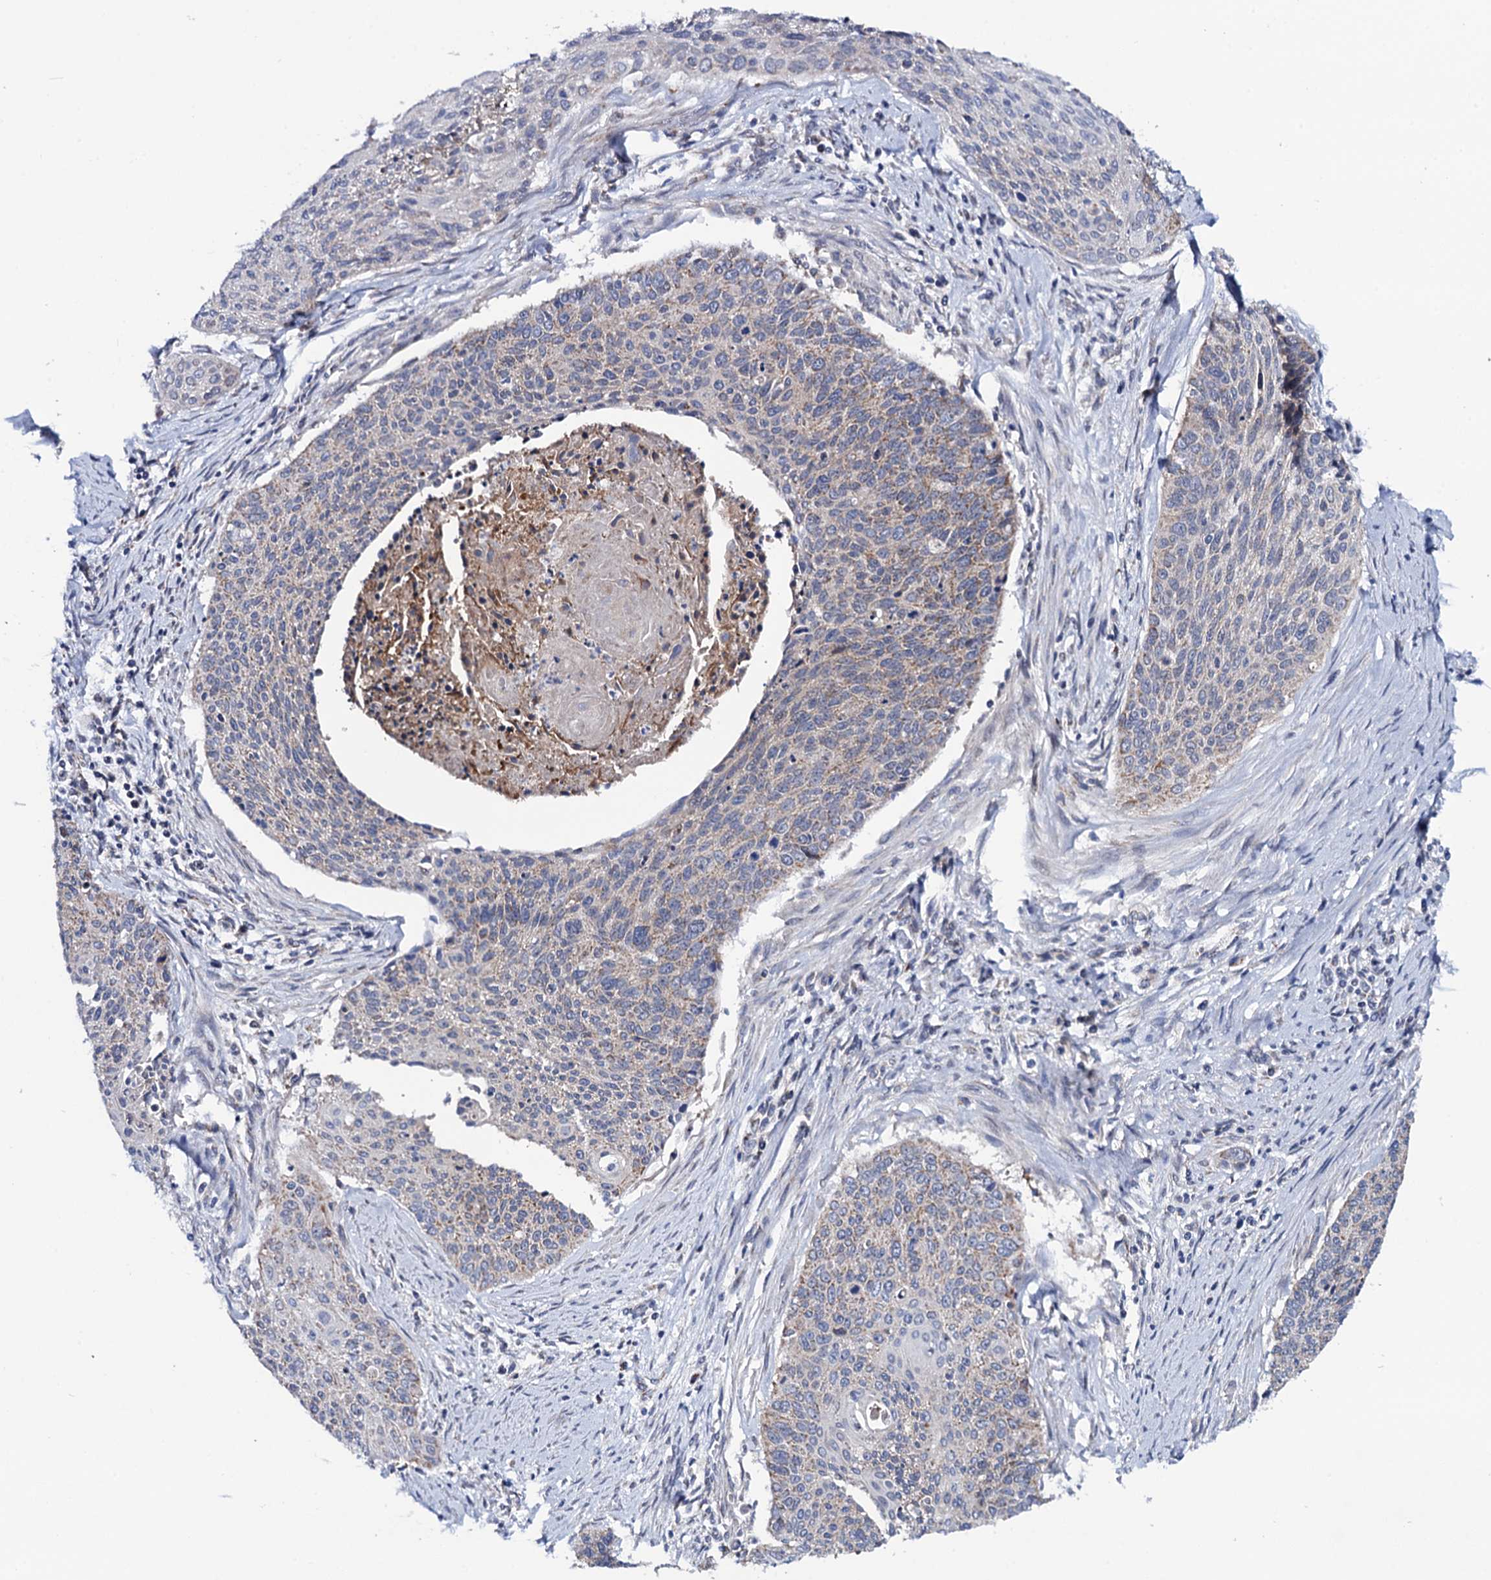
{"staining": {"intensity": "weak", "quantity": "<25%", "location": "cytoplasmic/membranous"}, "tissue": "cervical cancer", "cell_type": "Tumor cells", "image_type": "cancer", "snomed": [{"axis": "morphology", "description": "Squamous cell carcinoma, NOS"}, {"axis": "topography", "description": "Cervix"}], "caption": "Immunohistochemistry micrograph of neoplastic tissue: human squamous cell carcinoma (cervical) stained with DAB (3,3'-diaminobenzidine) reveals no significant protein expression in tumor cells.", "gene": "PTCD3", "patient": {"sex": "female", "age": 55}}